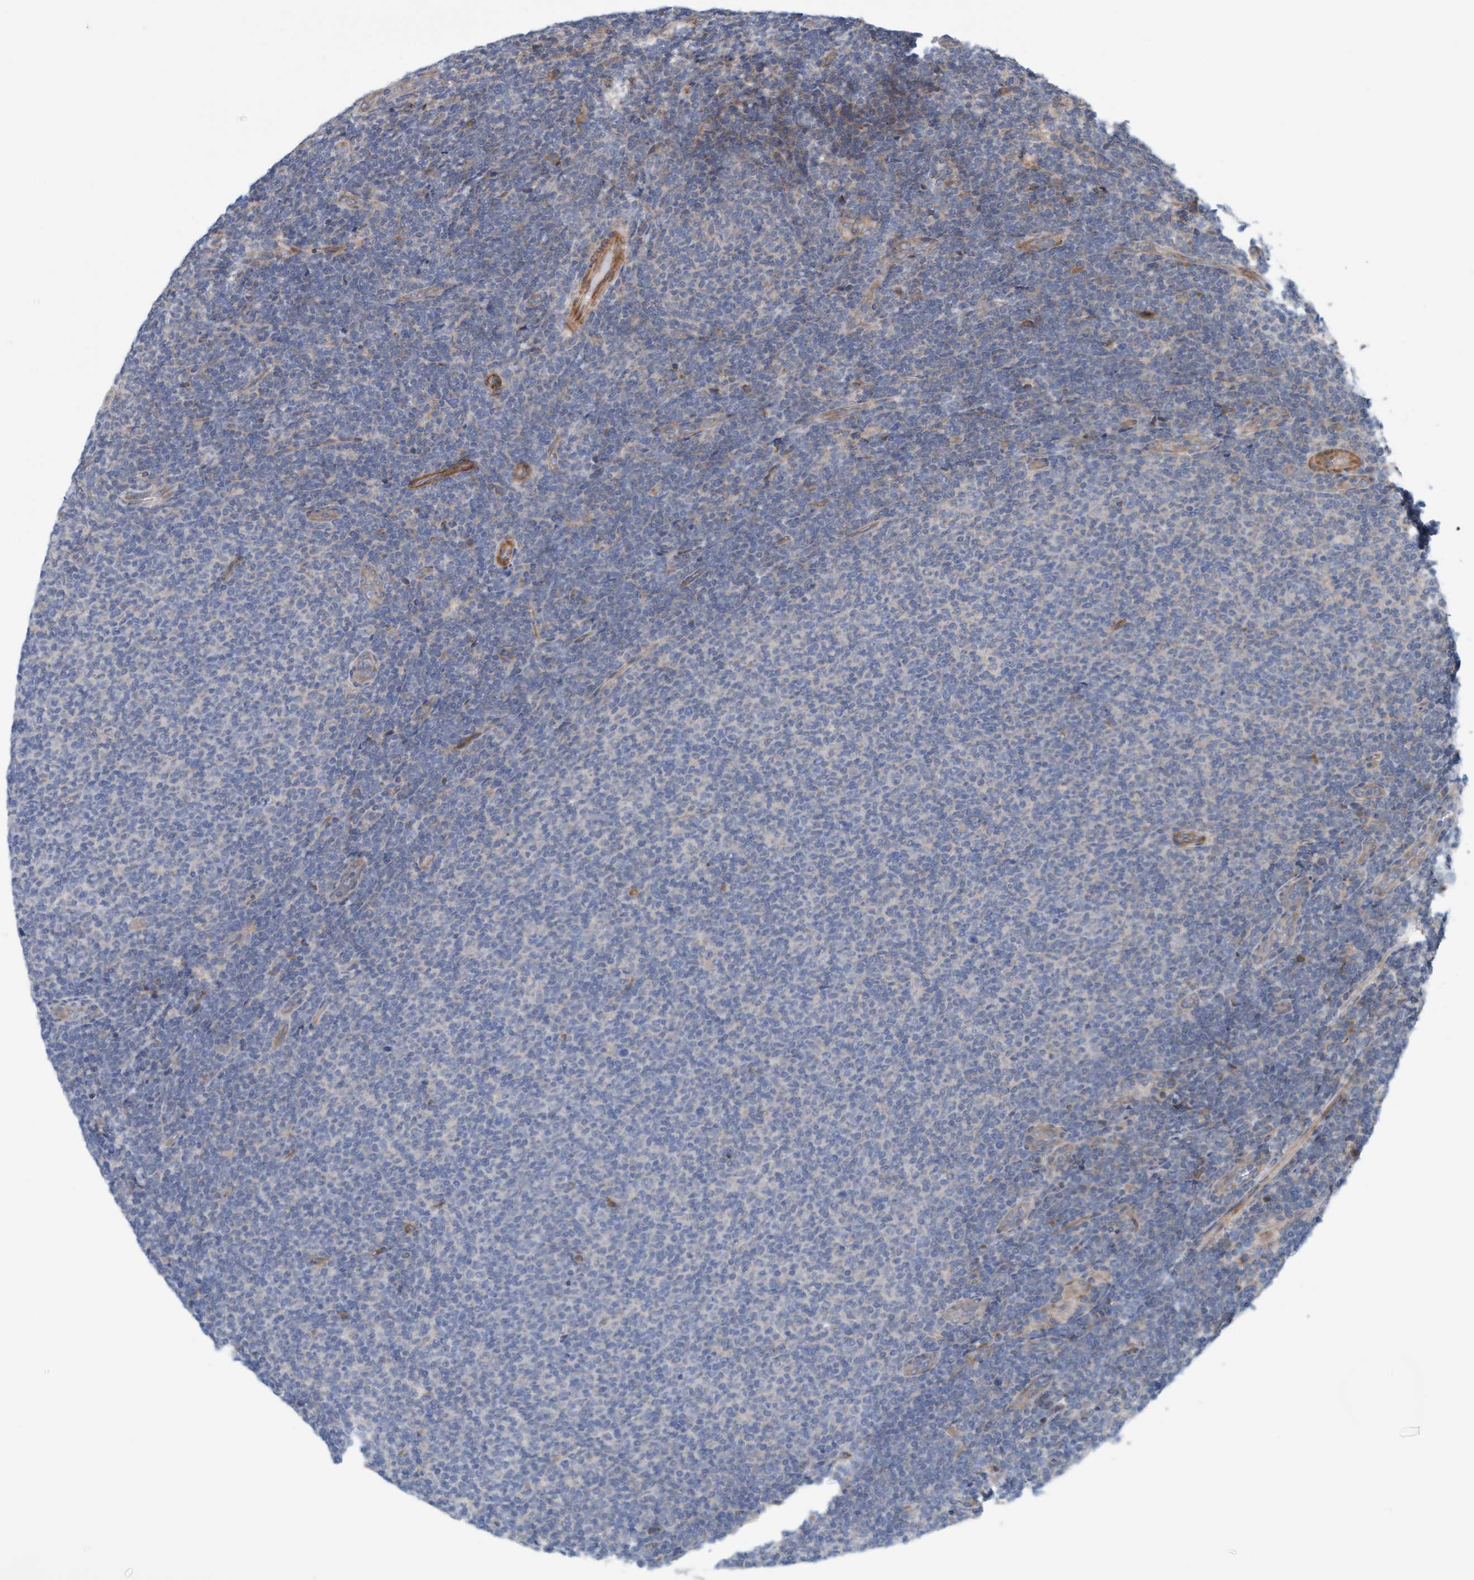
{"staining": {"intensity": "negative", "quantity": "none", "location": "none"}, "tissue": "lymphoma", "cell_type": "Tumor cells", "image_type": "cancer", "snomed": [{"axis": "morphology", "description": "Malignant lymphoma, non-Hodgkin's type, Low grade"}, {"axis": "topography", "description": "Lymph node"}], "caption": "Immunohistochemistry photomicrograph of neoplastic tissue: human malignant lymphoma, non-Hodgkin's type (low-grade) stained with DAB (3,3'-diaminobenzidine) exhibits no significant protein staining in tumor cells.", "gene": "CDK5RAP3", "patient": {"sex": "male", "age": 66}}